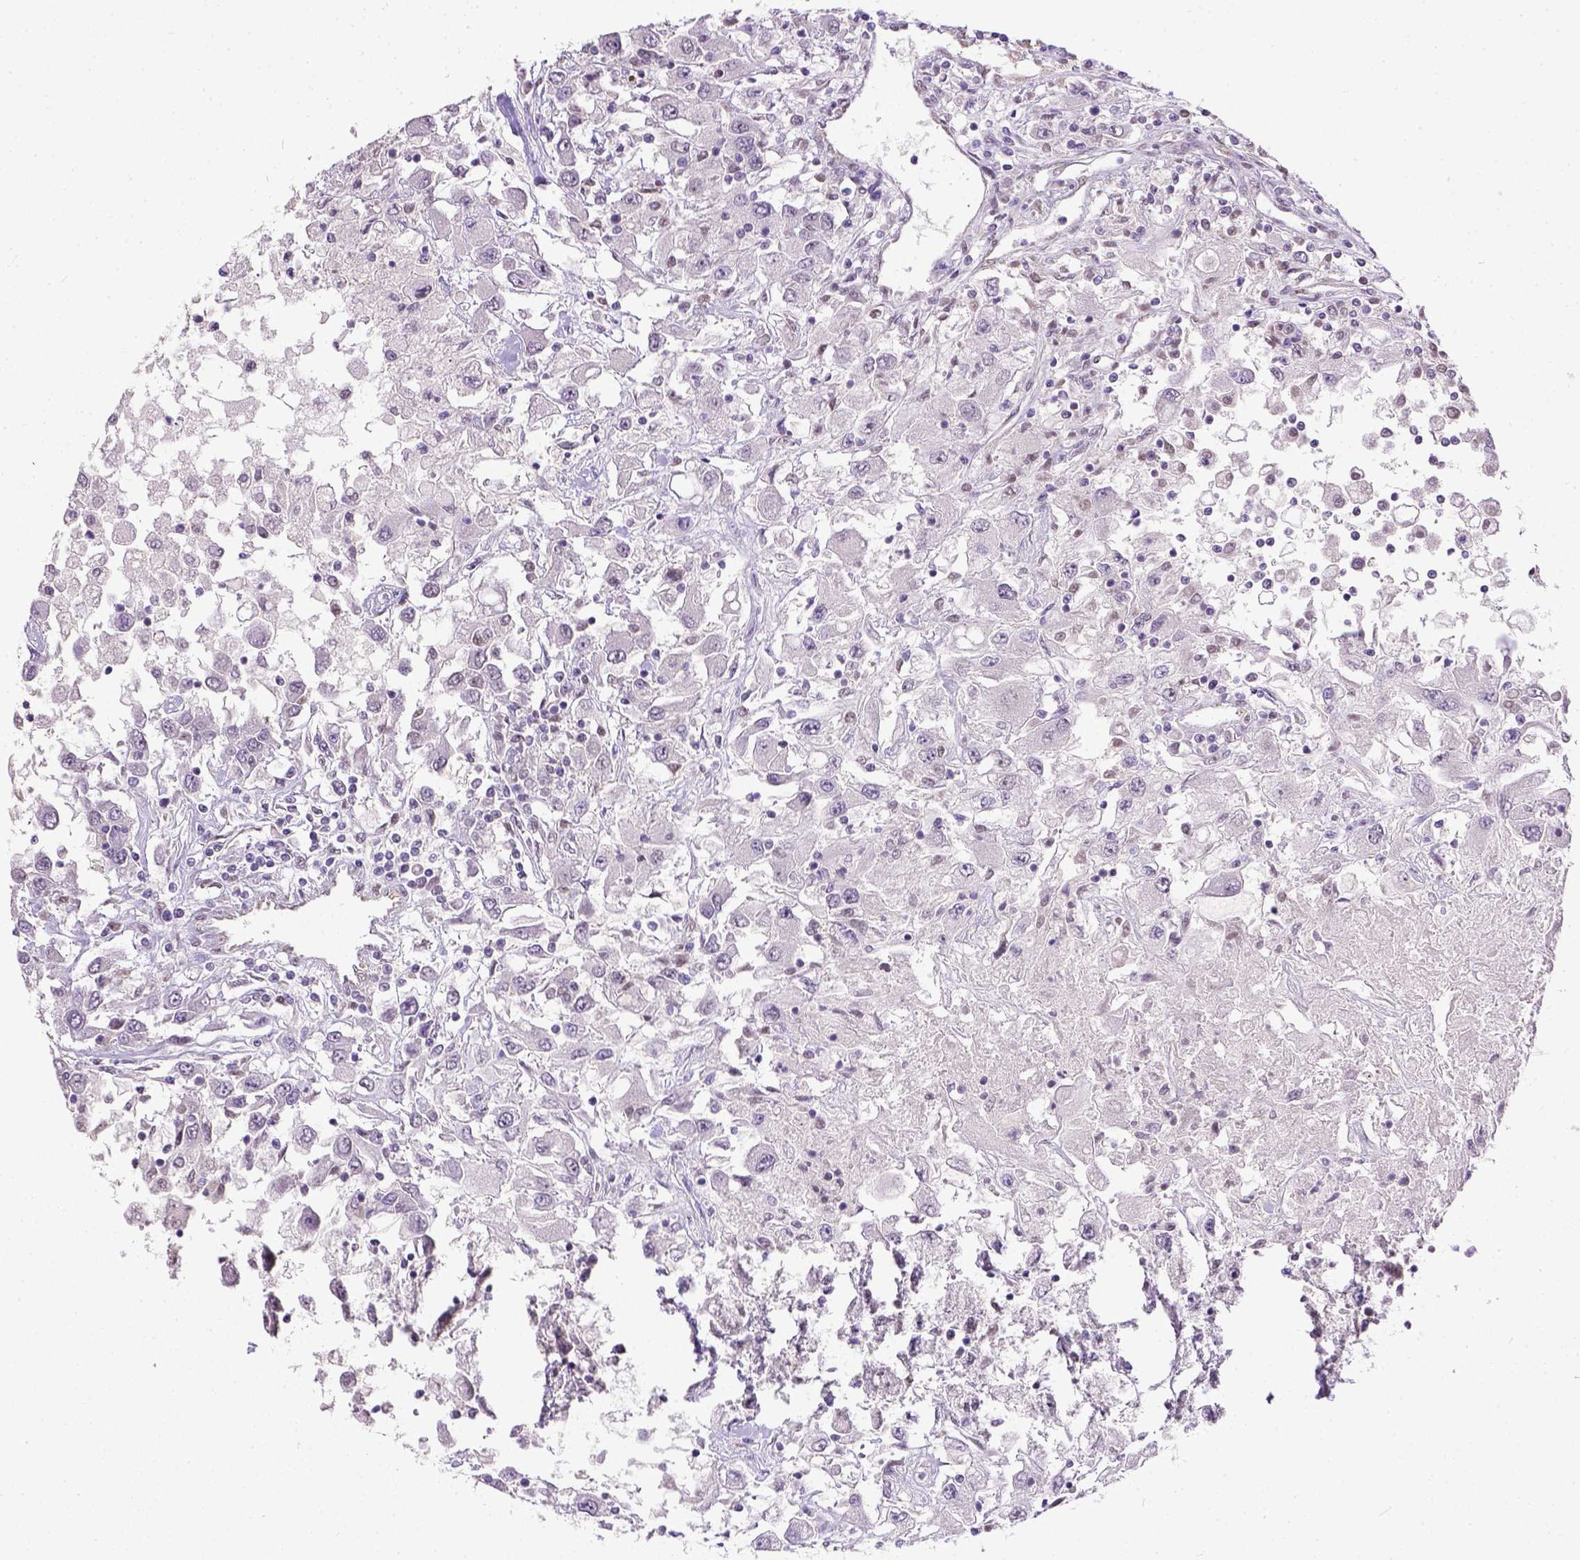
{"staining": {"intensity": "negative", "quantity": "none", "location": "none"}, "tissue": "renal cancer", "cell_type": "Tumor cells", "image_type": "cancer", "snomed": [{"axis": "morphology", "description": "Adenocarcinoma, NOS"}, {"axis": "topography", "description": "Kidney"}], "caption": "A high-resolution photomicrograph shows IHC staining of renal cancer, which demonstrates no significant positivity in tumor cells.", "gene": "ERCC1", "patient": {"sex": "female", "age": 67}}